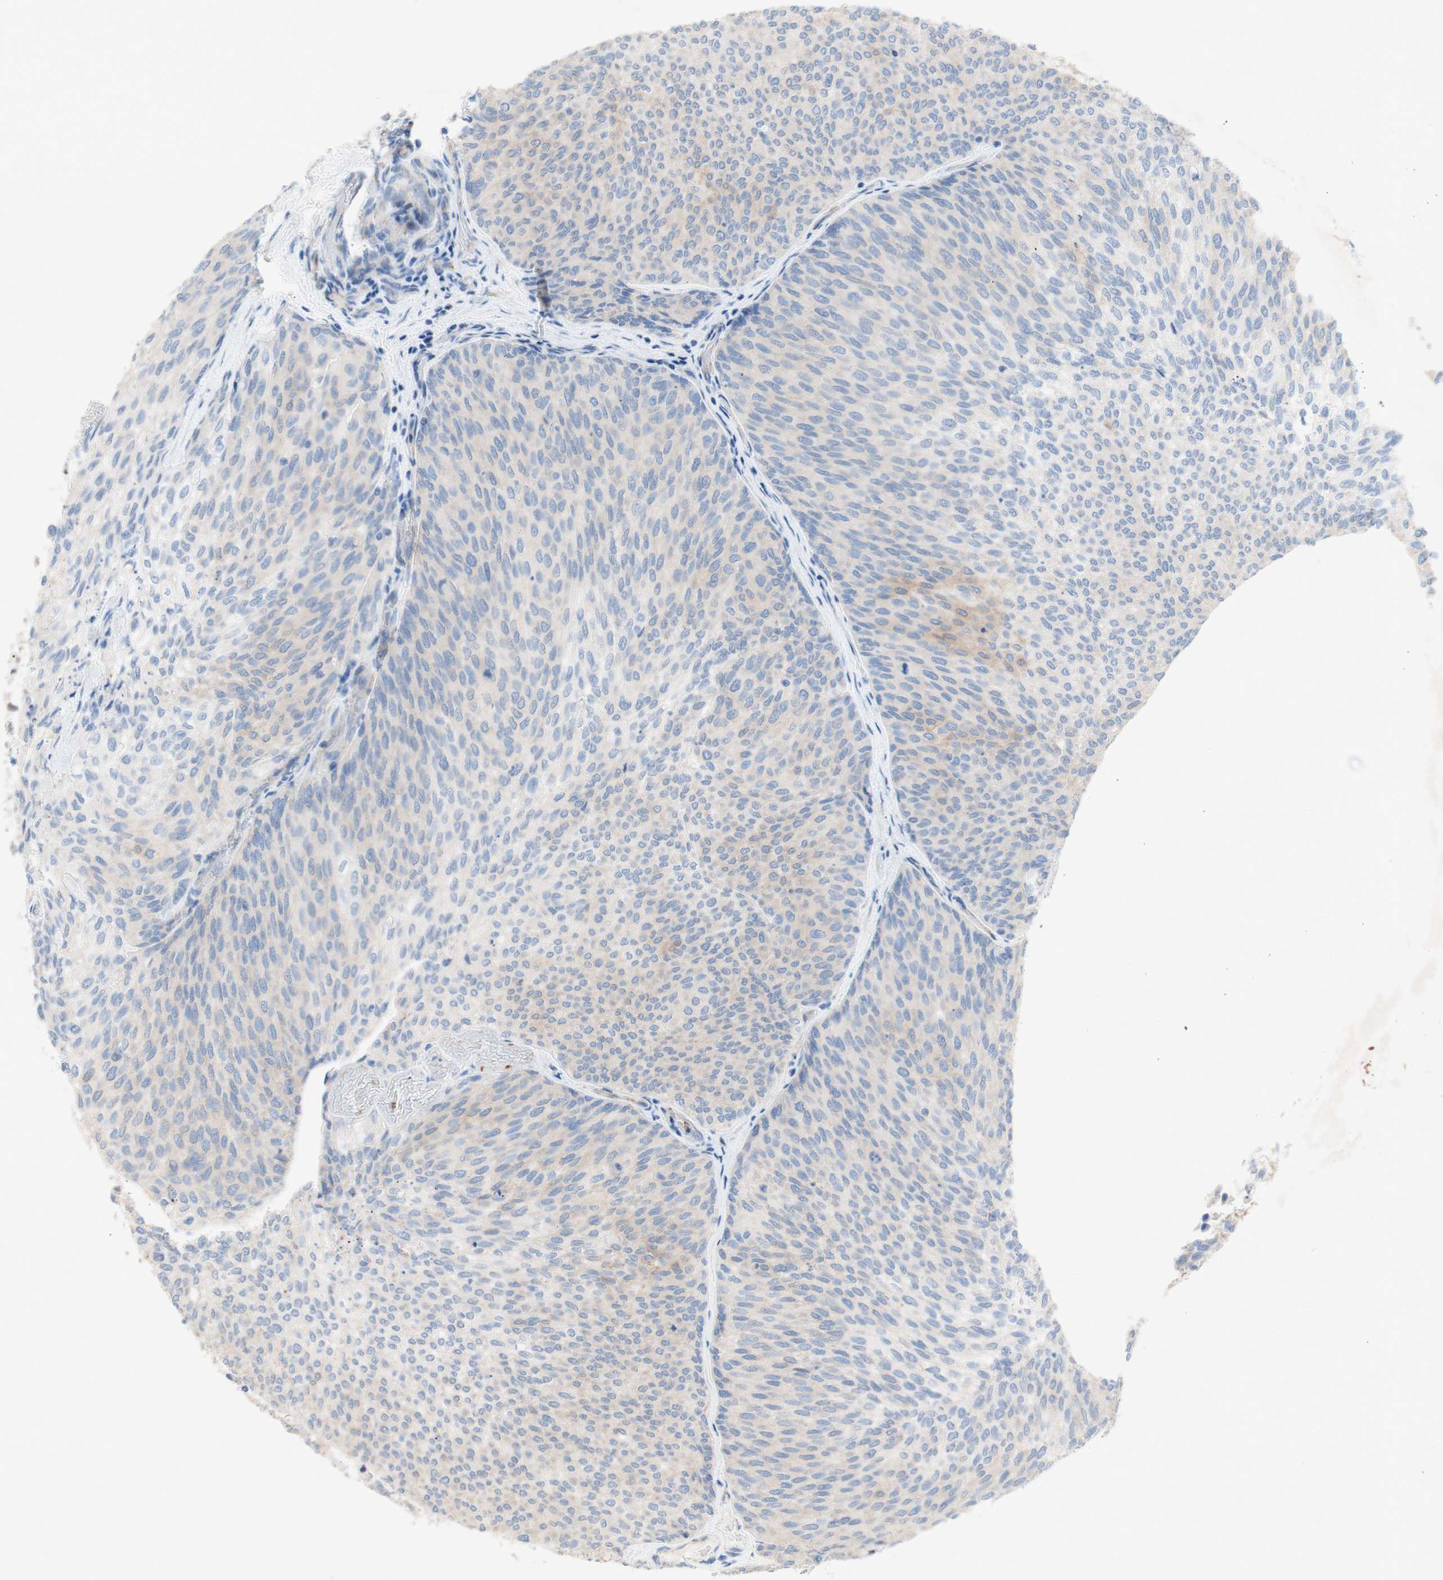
{"staining": {"intensity": "weak", "quantity": "<25%", "location": "cytoplasmic/membranous"}, "tissue": "urothelial cancer", "cell_type": "Tumor cells", "image_type": "cancer", "snomed": [{"axis": "morphology", "description": "Urothelial carcinoma, Low grade"}, {"axis": "topography", "description": "Urinary bladder"}], "caption": "IHC histopathology image of neoplastic tissue: low-grade urothelial carcinoma stained with DAB (3,3'-diaminobenzidine) exhibits no significant protein expression in tumor cells.", "gene": "TMIGD2", "patient": {"sex": "female", "age": 79}}